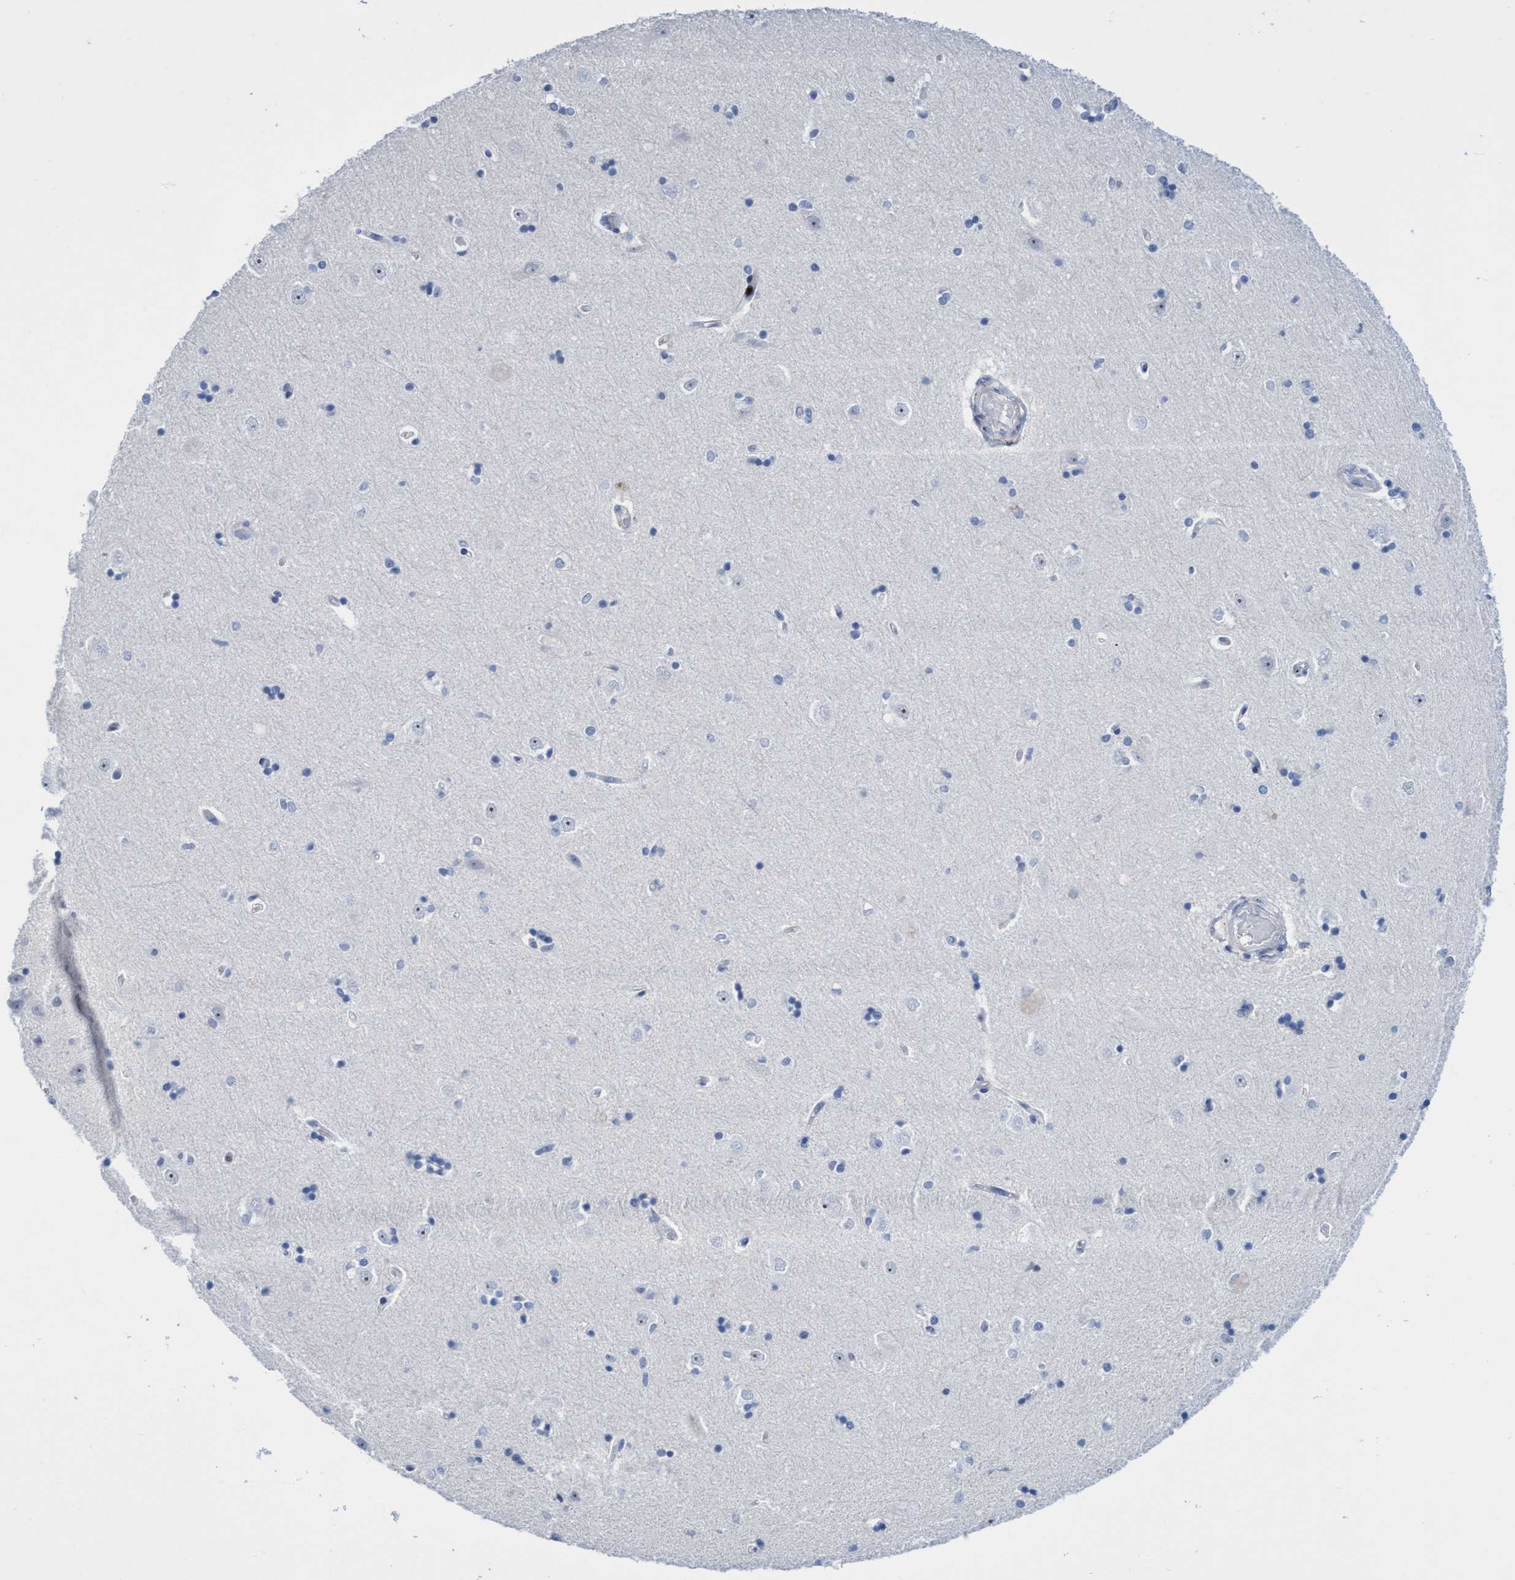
{"staining": {"intensity": "negative", "quantity": "none", "location": "none"}, "tissue": "hippocampus", "cell_type": "Glial cells", "image_type": "normal", "snomed": [{"axis": "morphology", "description": "Normal tissue, NOS"}, {"axis": "topography", "description": "Hippocampus"}], "caption": "Hippocampus was stained to show a protein in brown. There is no significant expression in glial cells. Brightfield microscopy of immunohistochemistry (IHC) stained with DAB (brown) and hematoxylin (blue), captured at high magnification.", "gene": "CBX2", "patient": {"sex": "male", "age": 45}}